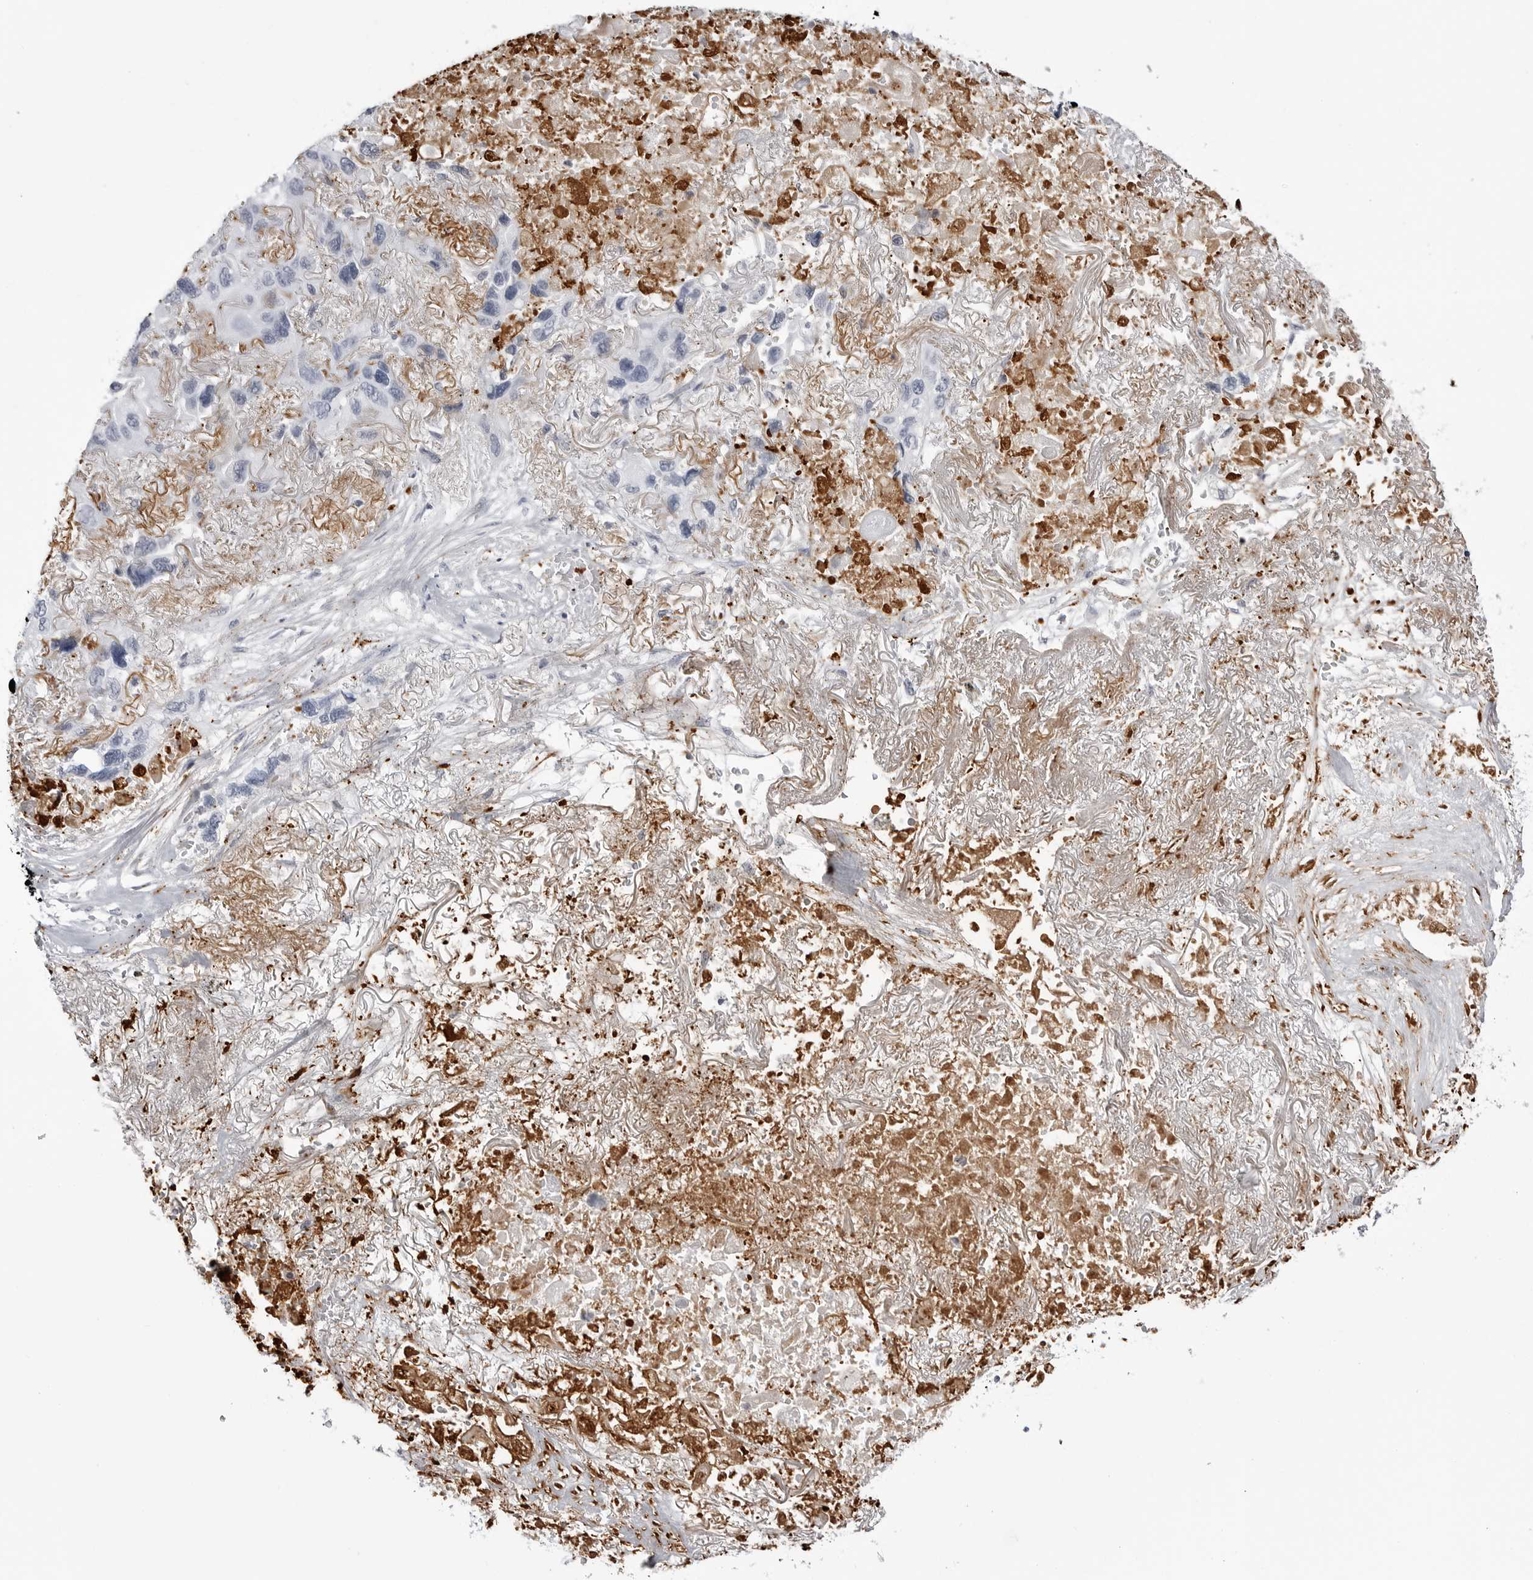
{"staining": {"intensity": "negative", "quantity": "none", "location": "none"}, "tissue": "lung cancer", "cell_type": "Tumor cells", "image_type": "cancer", "snomed": [{"axis": "morphology", "description": "Squamous cell carcinoma, NOS"}, {"axis": "topography", "description": "Lung"}], "caption": "Tumor cells are negative for brown protein staining in lung cancer (squamous cell carcinoma).", "gene": "COL26A1", "patient": {"sex": "female", "age": 73}}